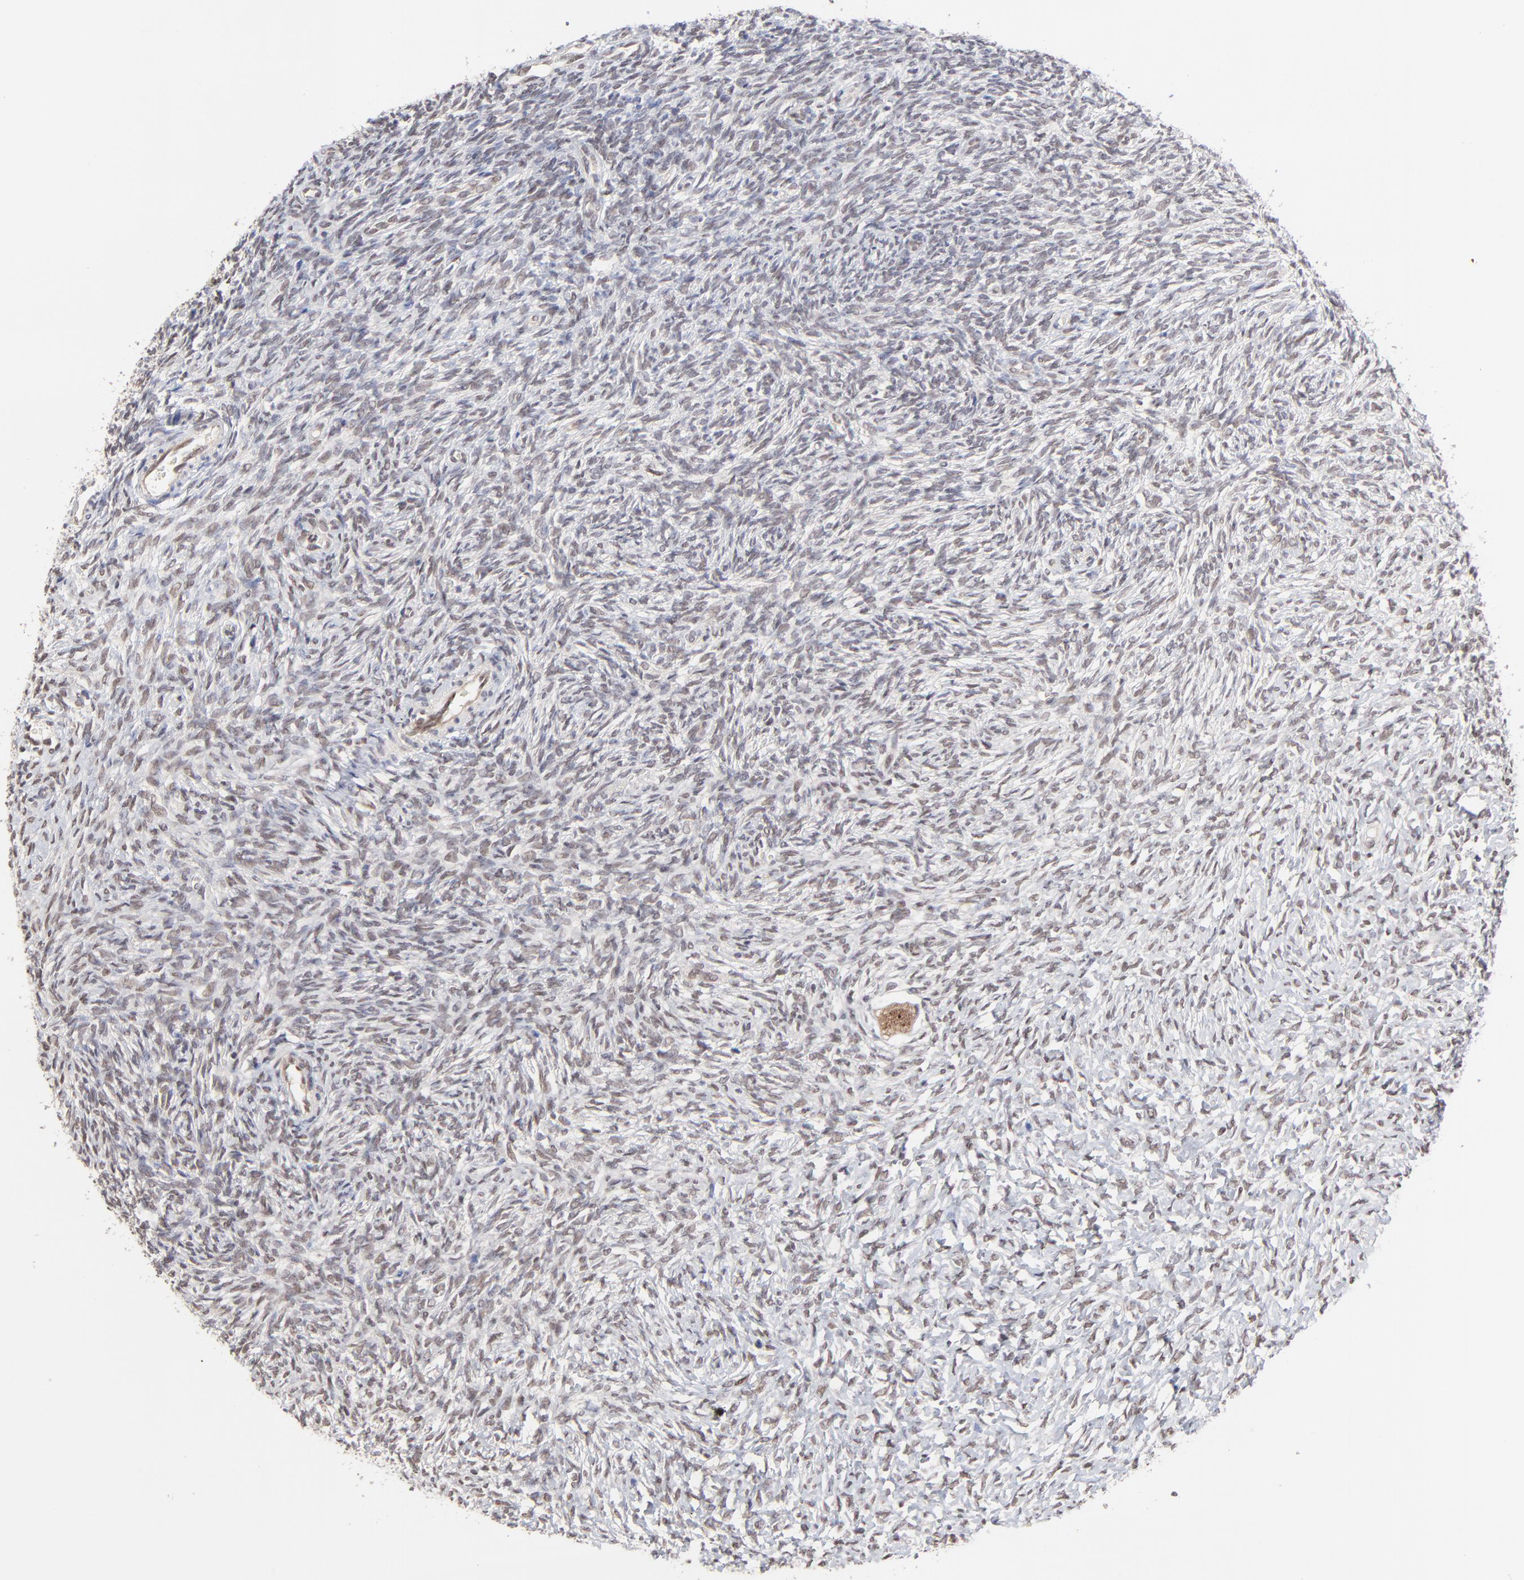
{"staining": {"intensity": "weak", "quantity": "25%-75%", "location": "nuclear"}, "tissue": "ovary", "cell_type": "Ovarian stroma cells", "image_type": "normal", "snomed": [{"axis": "morphology", "description": "Normal tissue, NOS"}, {"axis": "topography", "description": "Ovary"}], "caption": "Ovary stained with immunohistochemistry (IHC) exhibits weak nuclear positivity in about 25%-75% of ovarian stroma cells.", "gene": "DSN1", "patient": {"sex": "female", "age": 35}}